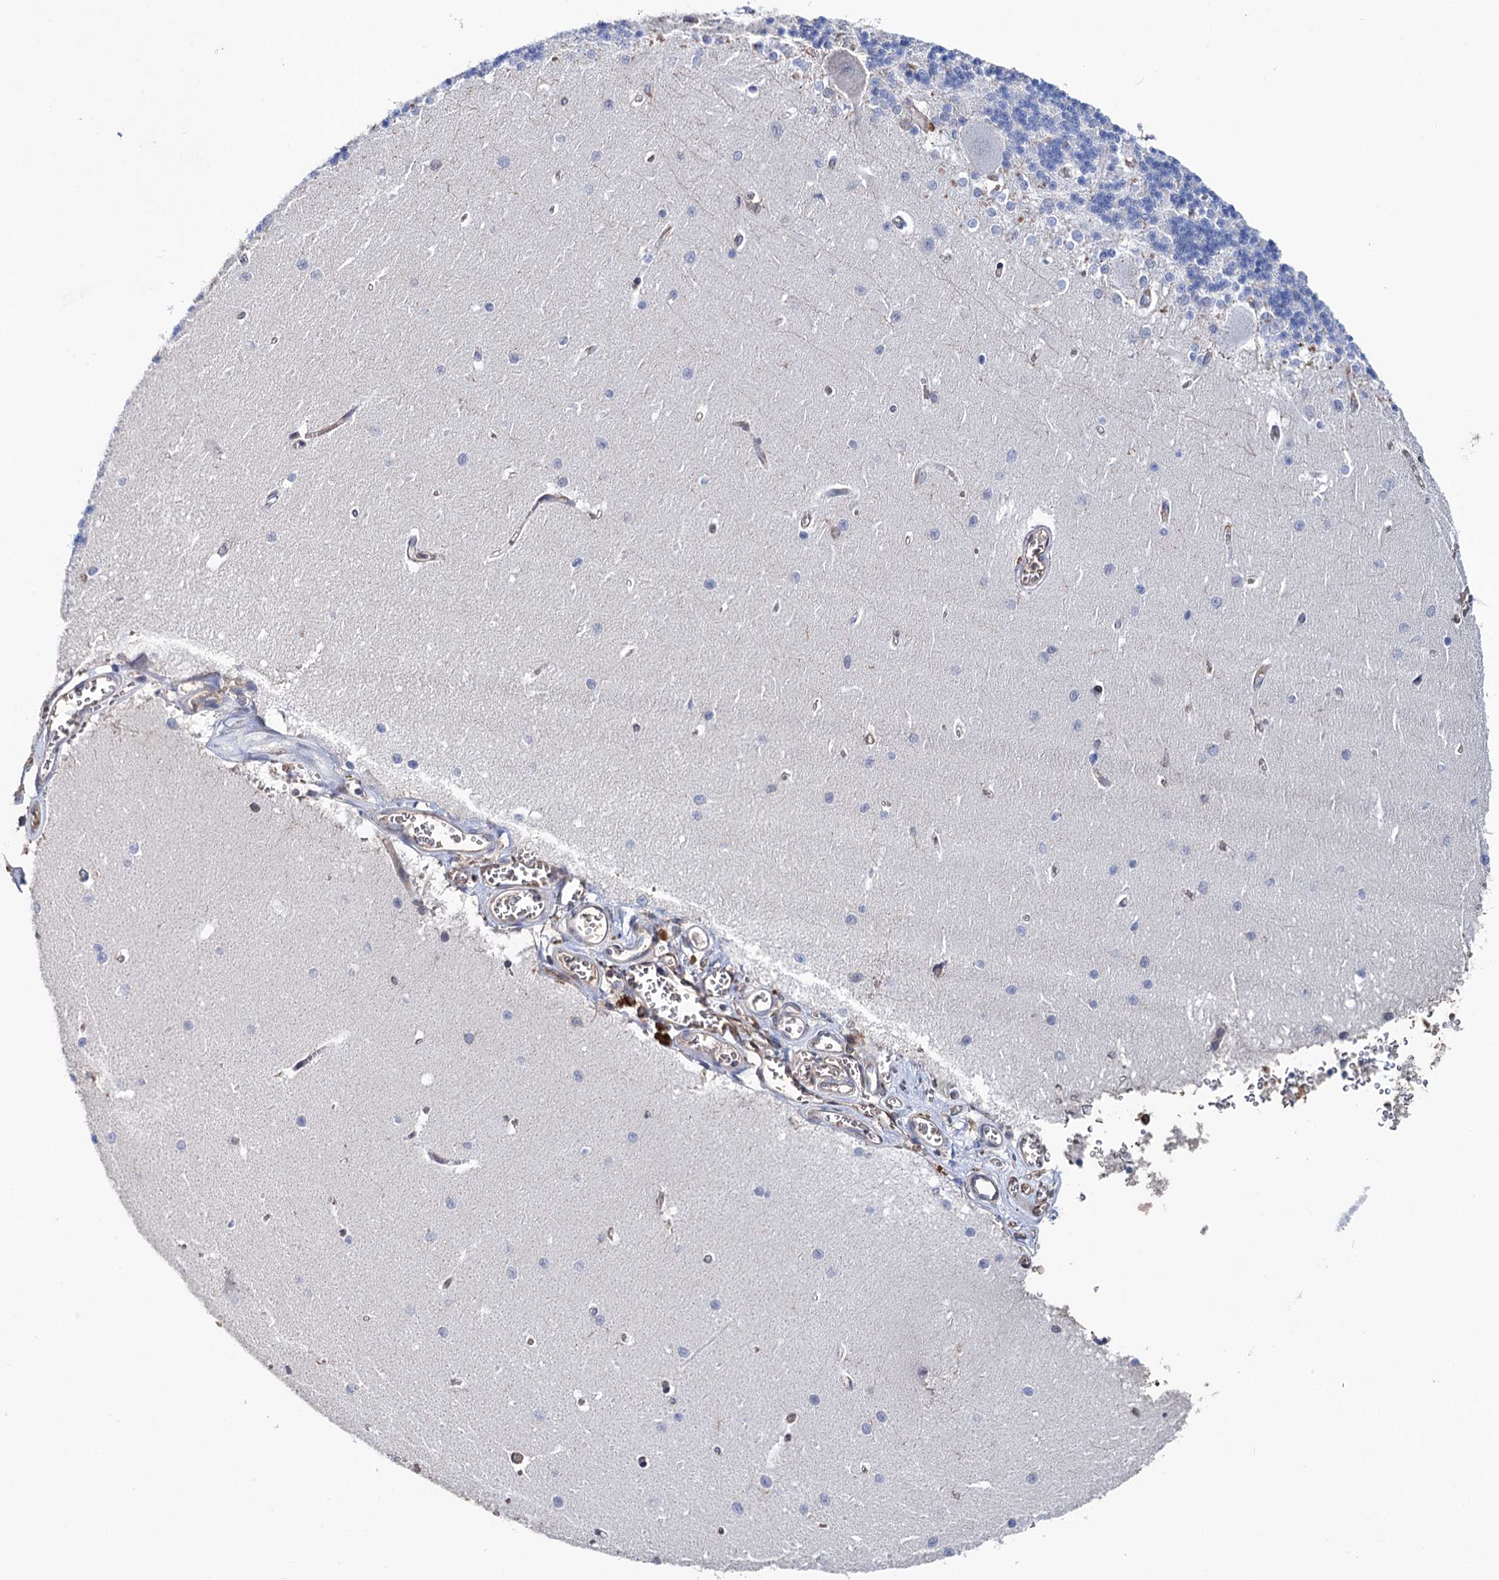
{"staining": {"intensity": "negative", "quantity": "none", "location": "none"}, "tissue": "cerebellum", "cell_type": "Cells in granular layer", "image_type": "normal", "snomed": [{"axis": "morphology", "description": "Normal tissue, NOS"}, {"axis": "topography", "description": "Cerebellum"}], "caption": "This is an immunohistochemistry (IHC) histopathology image of benign cerebellum. There is no staining in cells in granular layer.", "gene": "STING1", "patient": {"sex": "male", "age": 37}}